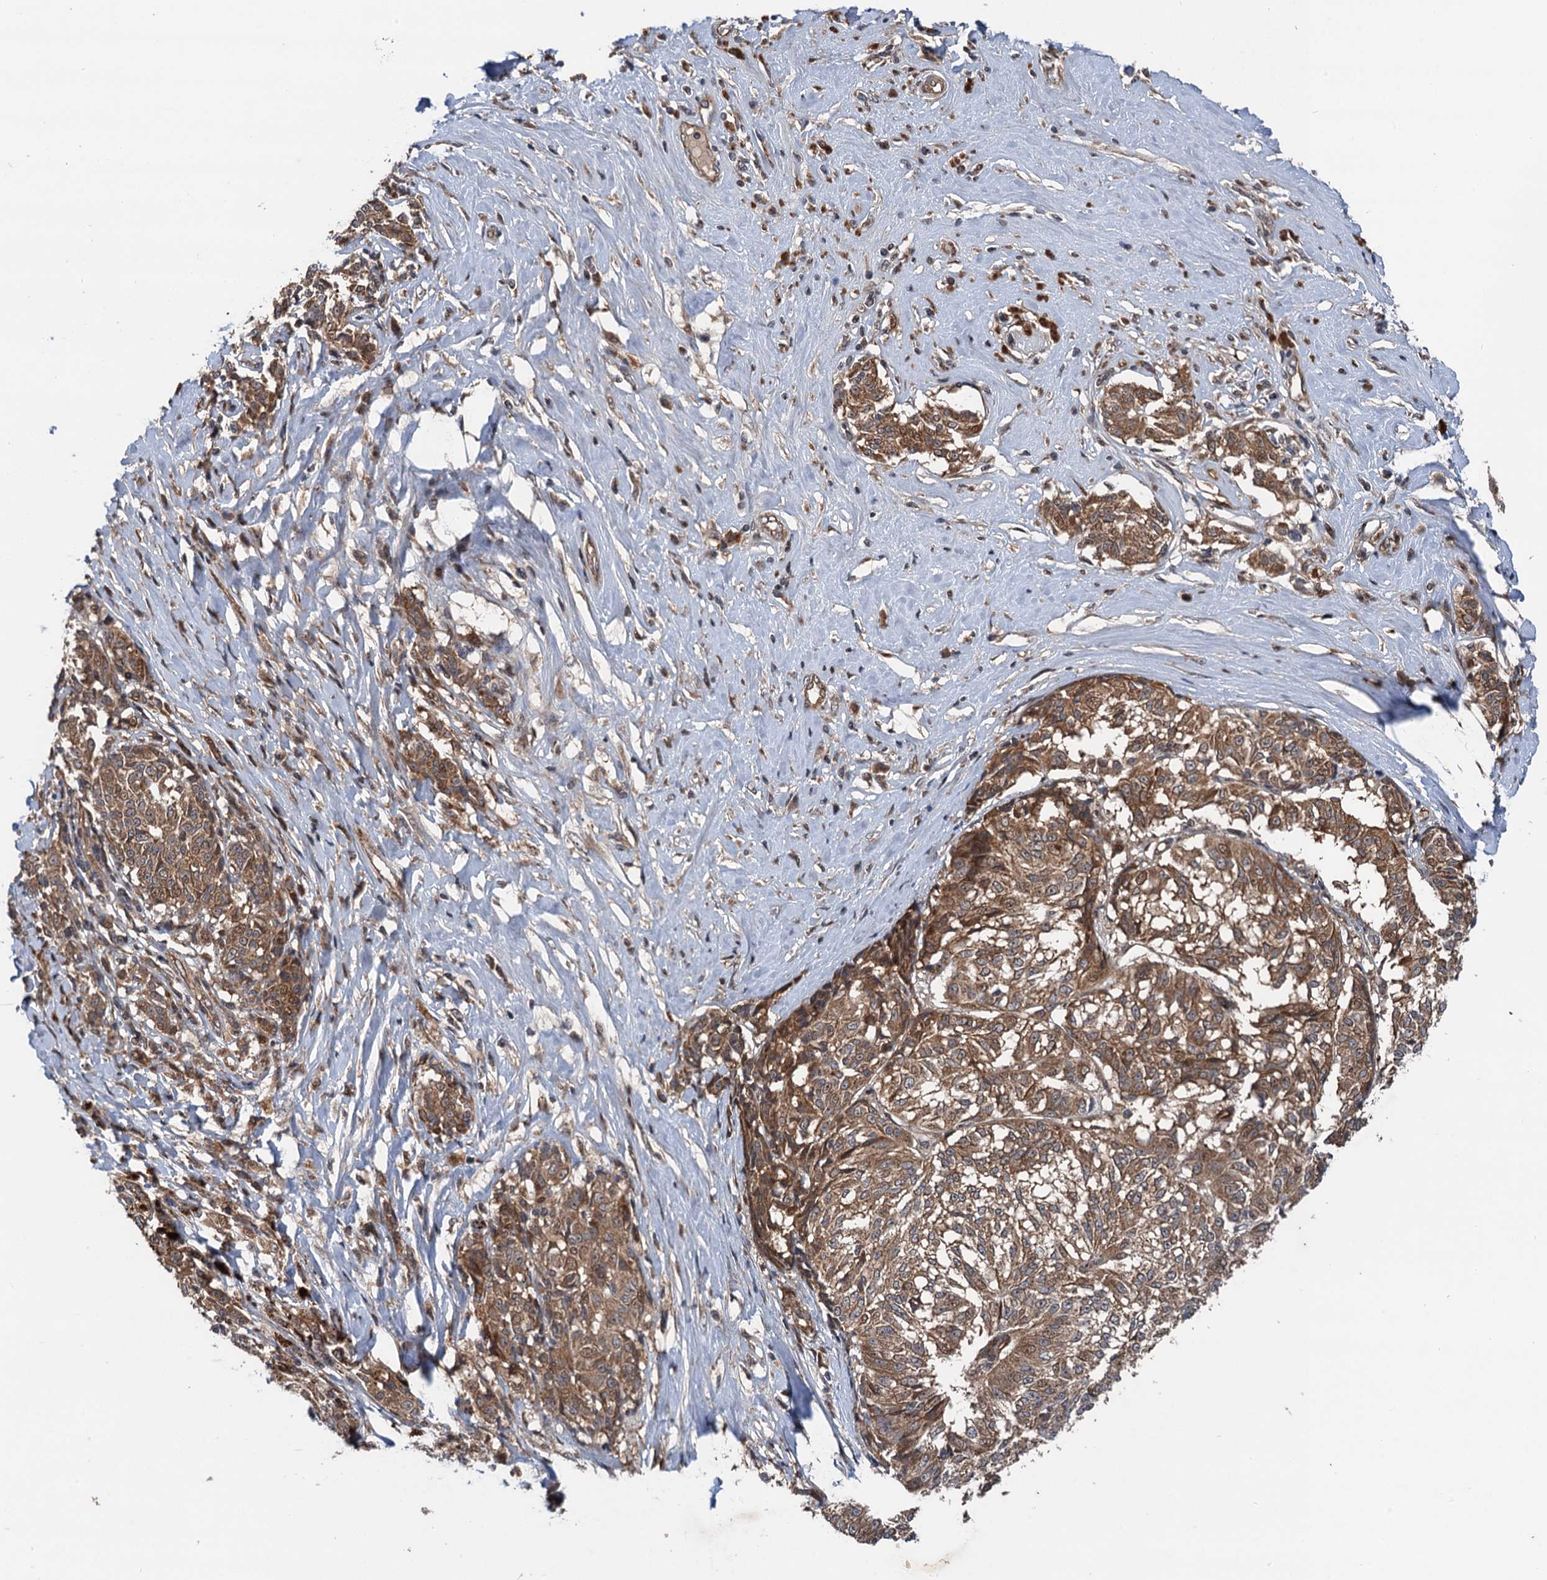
{"staining": {"intensity": "moderate", "quantity": ">75%", "location": "cytoplasmic/membranous"}, "tissue": "melanoma", "cell_type": "Tumor cells", "image_type": "cancer", "snomed": [{"axis": "morphology", "description": "Malignant melanoma, NOS"}, {"axis": "topography", "description": "Skin"}], "caption": "Malignant melanoma tissue exhibits moderate cytoplasmic/membranous positivity in approximately >75% of tumor cells, visualized by immunohistochemistry.", "gene": "NLRP10", "patient": {"sex": "female", "age": 72}}